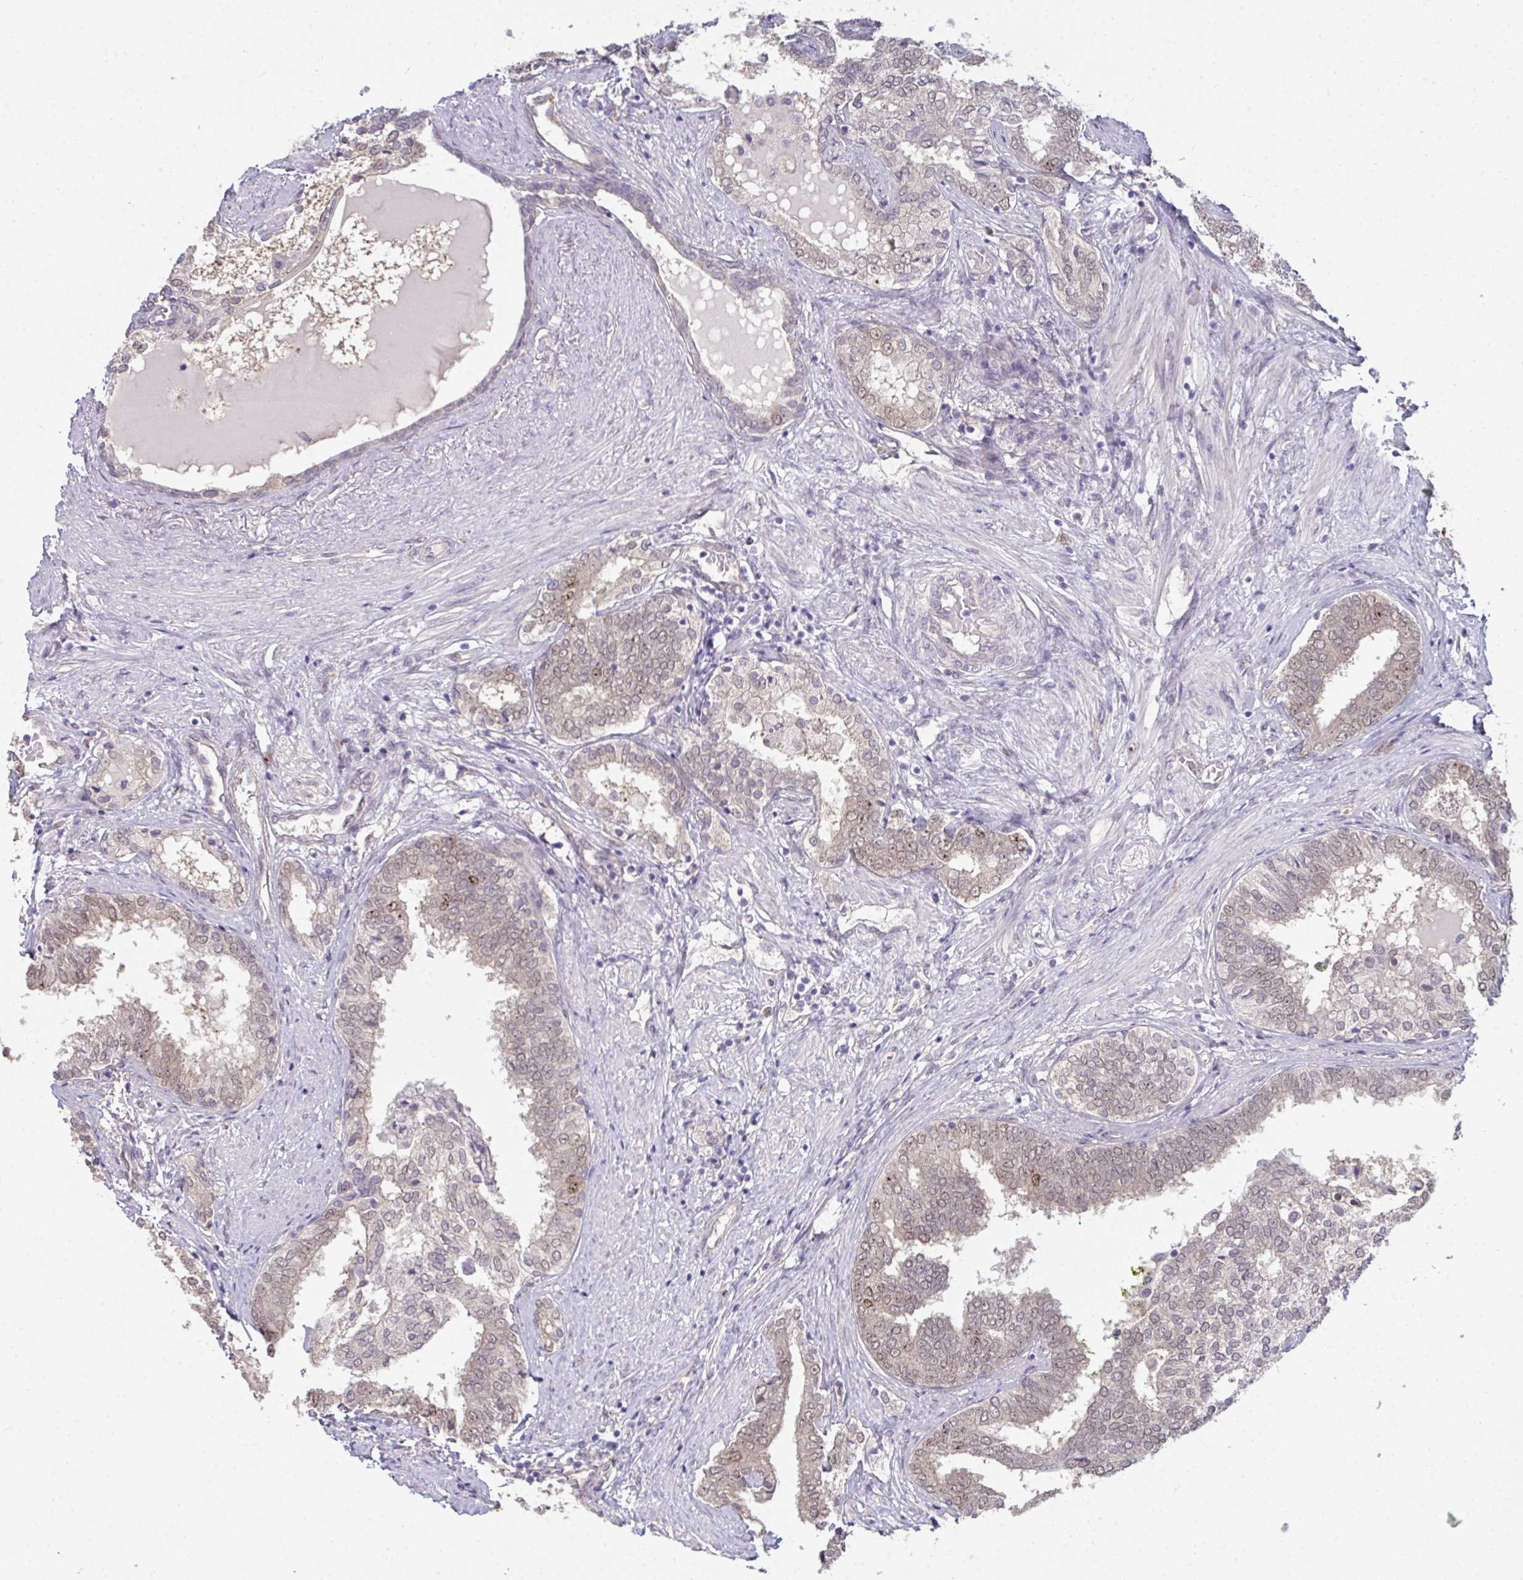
{"staining": {"intensity": "moderate", "quantity": "<25%", "location": "nuclear"}, "tissue": "prostate cancer", "cell_type": "Tumor cells", "image_type": "cancer", "snomed": [{"axis": "morphology", "description": "Adenocarcinoma, High grade"}, {"axis": "topography", "description": "Prostate"}], "caption": "Prostate cancer stained with DAB (3,3'-diaminobenzidine) immunohistochemistry reveals low levels of moderate nuclear expression in about <25% of tumor cells. (DAB IHC, brown staining for protein, blue staining for nuclei).", "gene": "SETD7", "patient": {"sex": "male", "age": 72}}